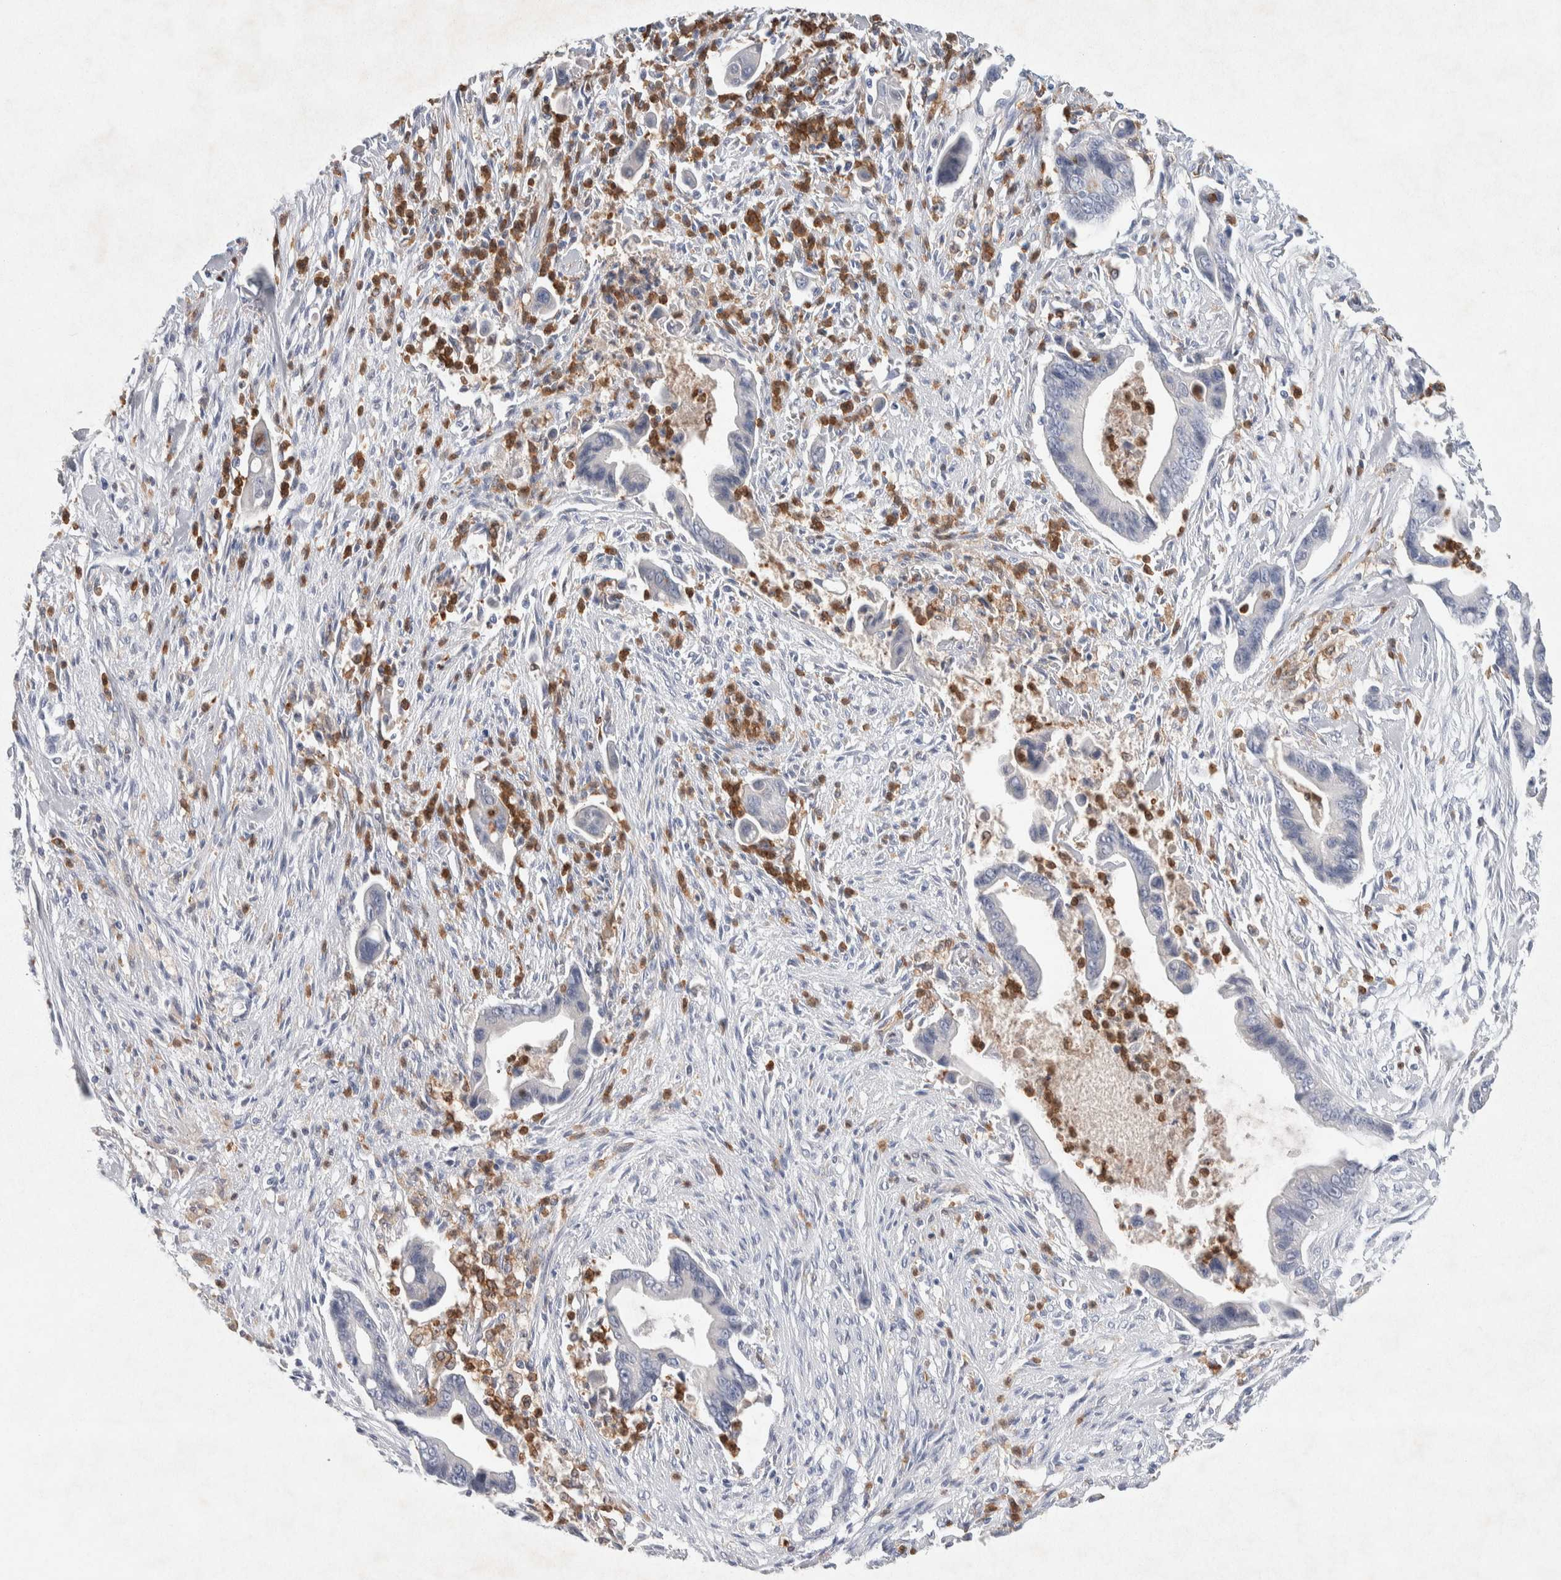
{"staining": {"intensity": "negative", "quantity": "none", "location": "none"}, "tissue": "liver cancer", "cell_type": "Tumor cells", "image_type": "cancer", "snomed": [{"axis": "morphology", "description": "Cholangiocarcinoma"}, {"axis": "topography", "description": "Liver"}], "caption": "This is an immunohistochemistry (IHC) histopathology image of liver cancer. There is no staining in tumor cells.", "gene": "NCF2", "patient": {"sex": "female", "age": 55}}